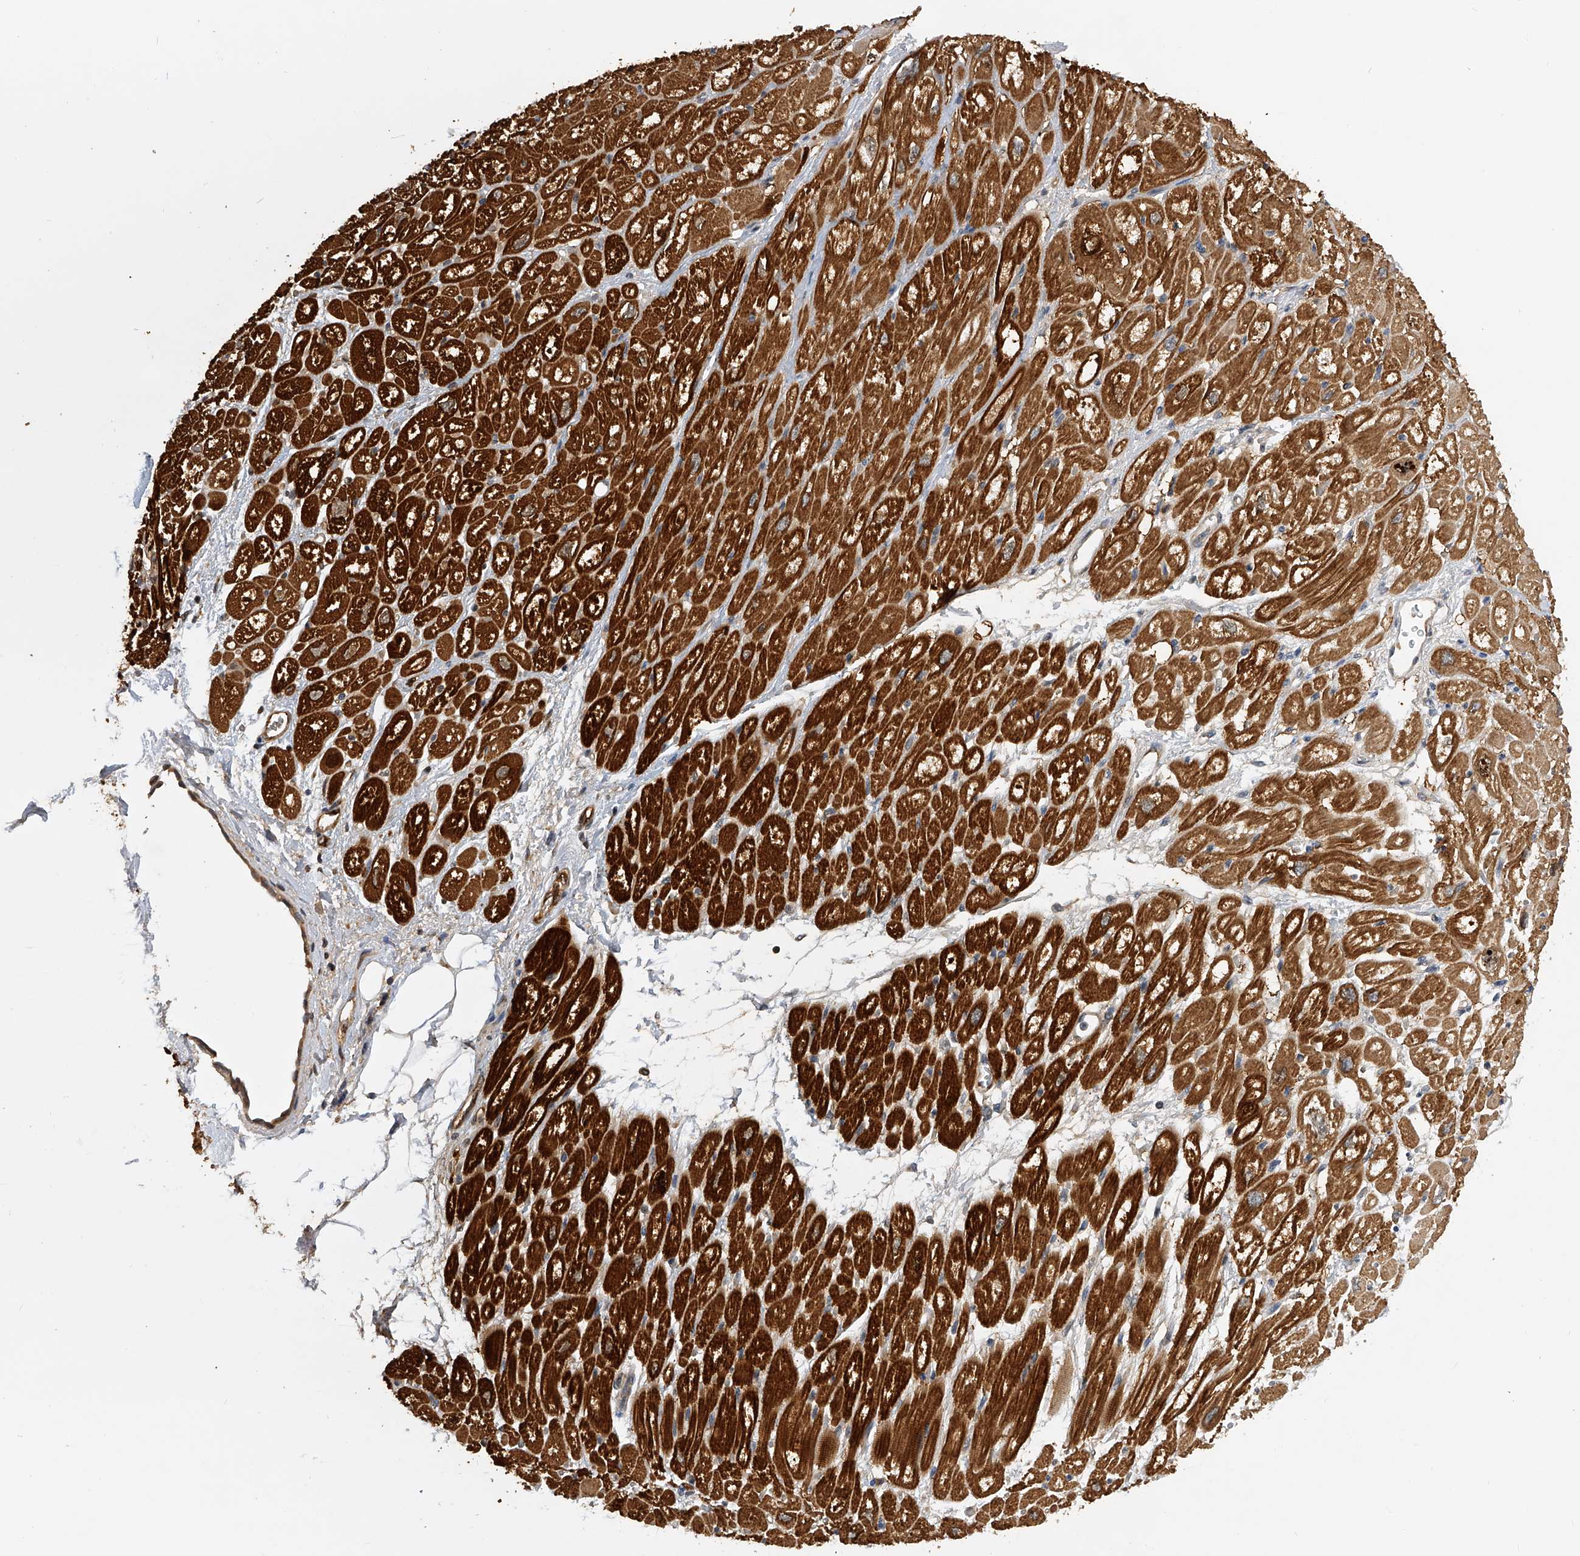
{"staining": {"intensity": "strong", "quantity": ">75%", "location": "cytoplasmic/membranous"}, "tissue": "heart muscle", "cell_type": "Cardiomyocytes", "image_type": "normal", "snomed": [{"axis": "morphology", "description": "Normal tissue, NOS"}, {"axis": "topography", "description": "Heart"}], "caption": "High-magnification brightfield microscopy of normal heart muscle stained with DAB (brown) and counterstained with hematoxylin (blue). cardiomyocytes exhibit strong cytoplasmic/membranous positivity is appreciated in approximately>75% of cells.", "gene": "PTPRA", "patient": {"sex": "male", "age": 50}}